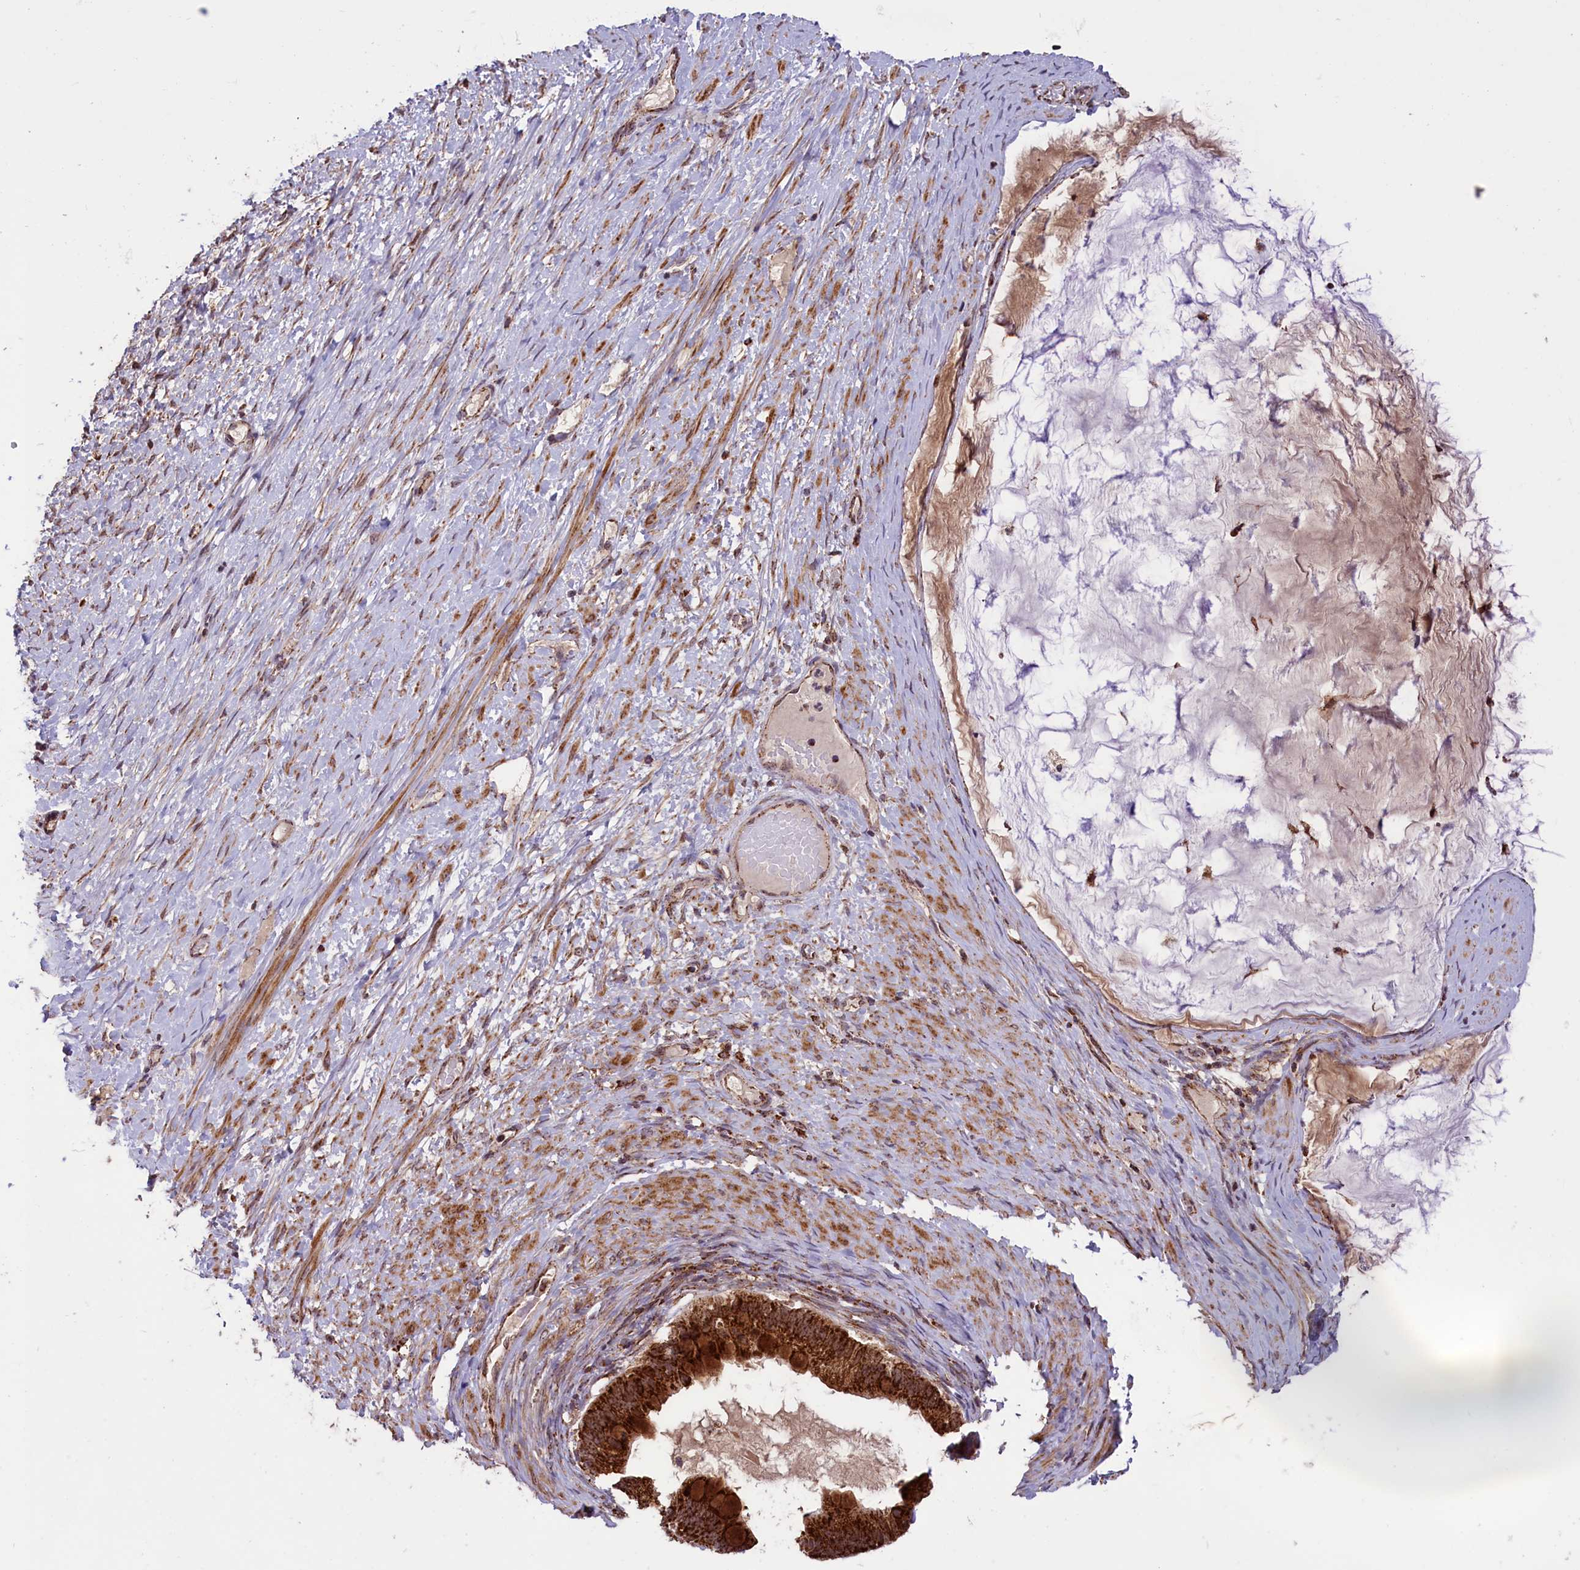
{"staining": {"intensity": "strong", "quantity": ">75%", "location": "cytoplasmic/membranous"}, "tissue": "ovarian cancer", "cell_type": "Tumor cells", "image_type": "cancer", "snomed": [{"axis": "morphology", "description": "Cystadenocarcinoma, mucinous, NOS"}, {"axis": "topography", "description": "Ovary"}], "caption": "Immunohistochemistry (DAB) staining of mucinous cystadenocarcinoma (ovarian) demonstrates strong cytoplasmic/membranous protein positivity in about >75% of tumor cells.", "gene": "GLRX5", "patient": {"sex": "female", "age": 61}}